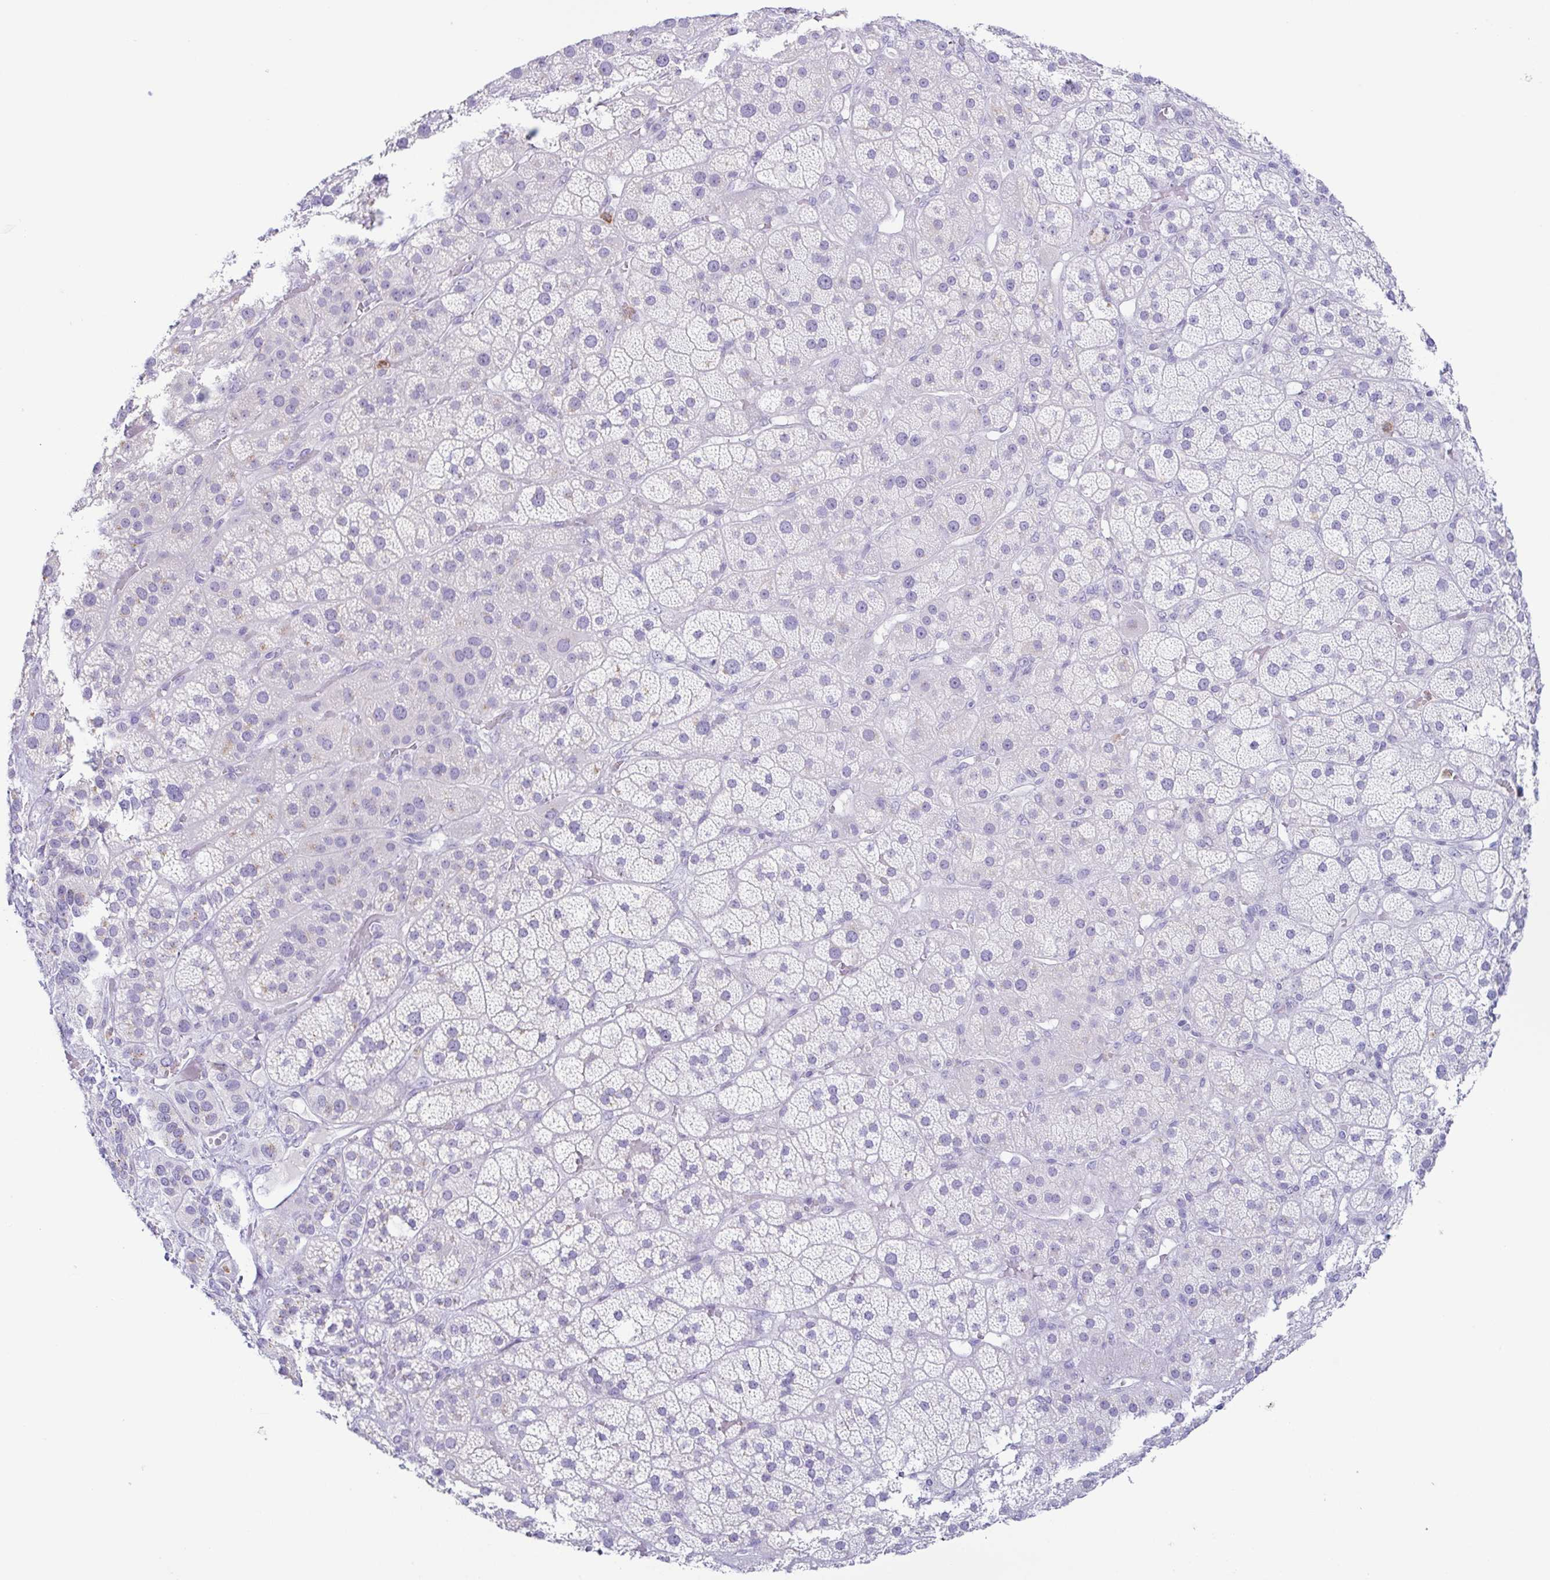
{"staining": {"intensity": "negative", "quantity": "none", "location": "none"}, "tissue": "adrenal gland", "cell_type": "Glandular cells", "image_type": "normal", "snomed": [{"axis": "morphology", "description": "Normal tissue, NOS"}, {"axis": "topography", "description": "Adrenal gland"}], "caption": "Adrenal gland stained for a protein using immunohistochemistry reveals no expression glandular cells.", "gene": "AZU1", "patient": {"sex": "male", "age": 57}}